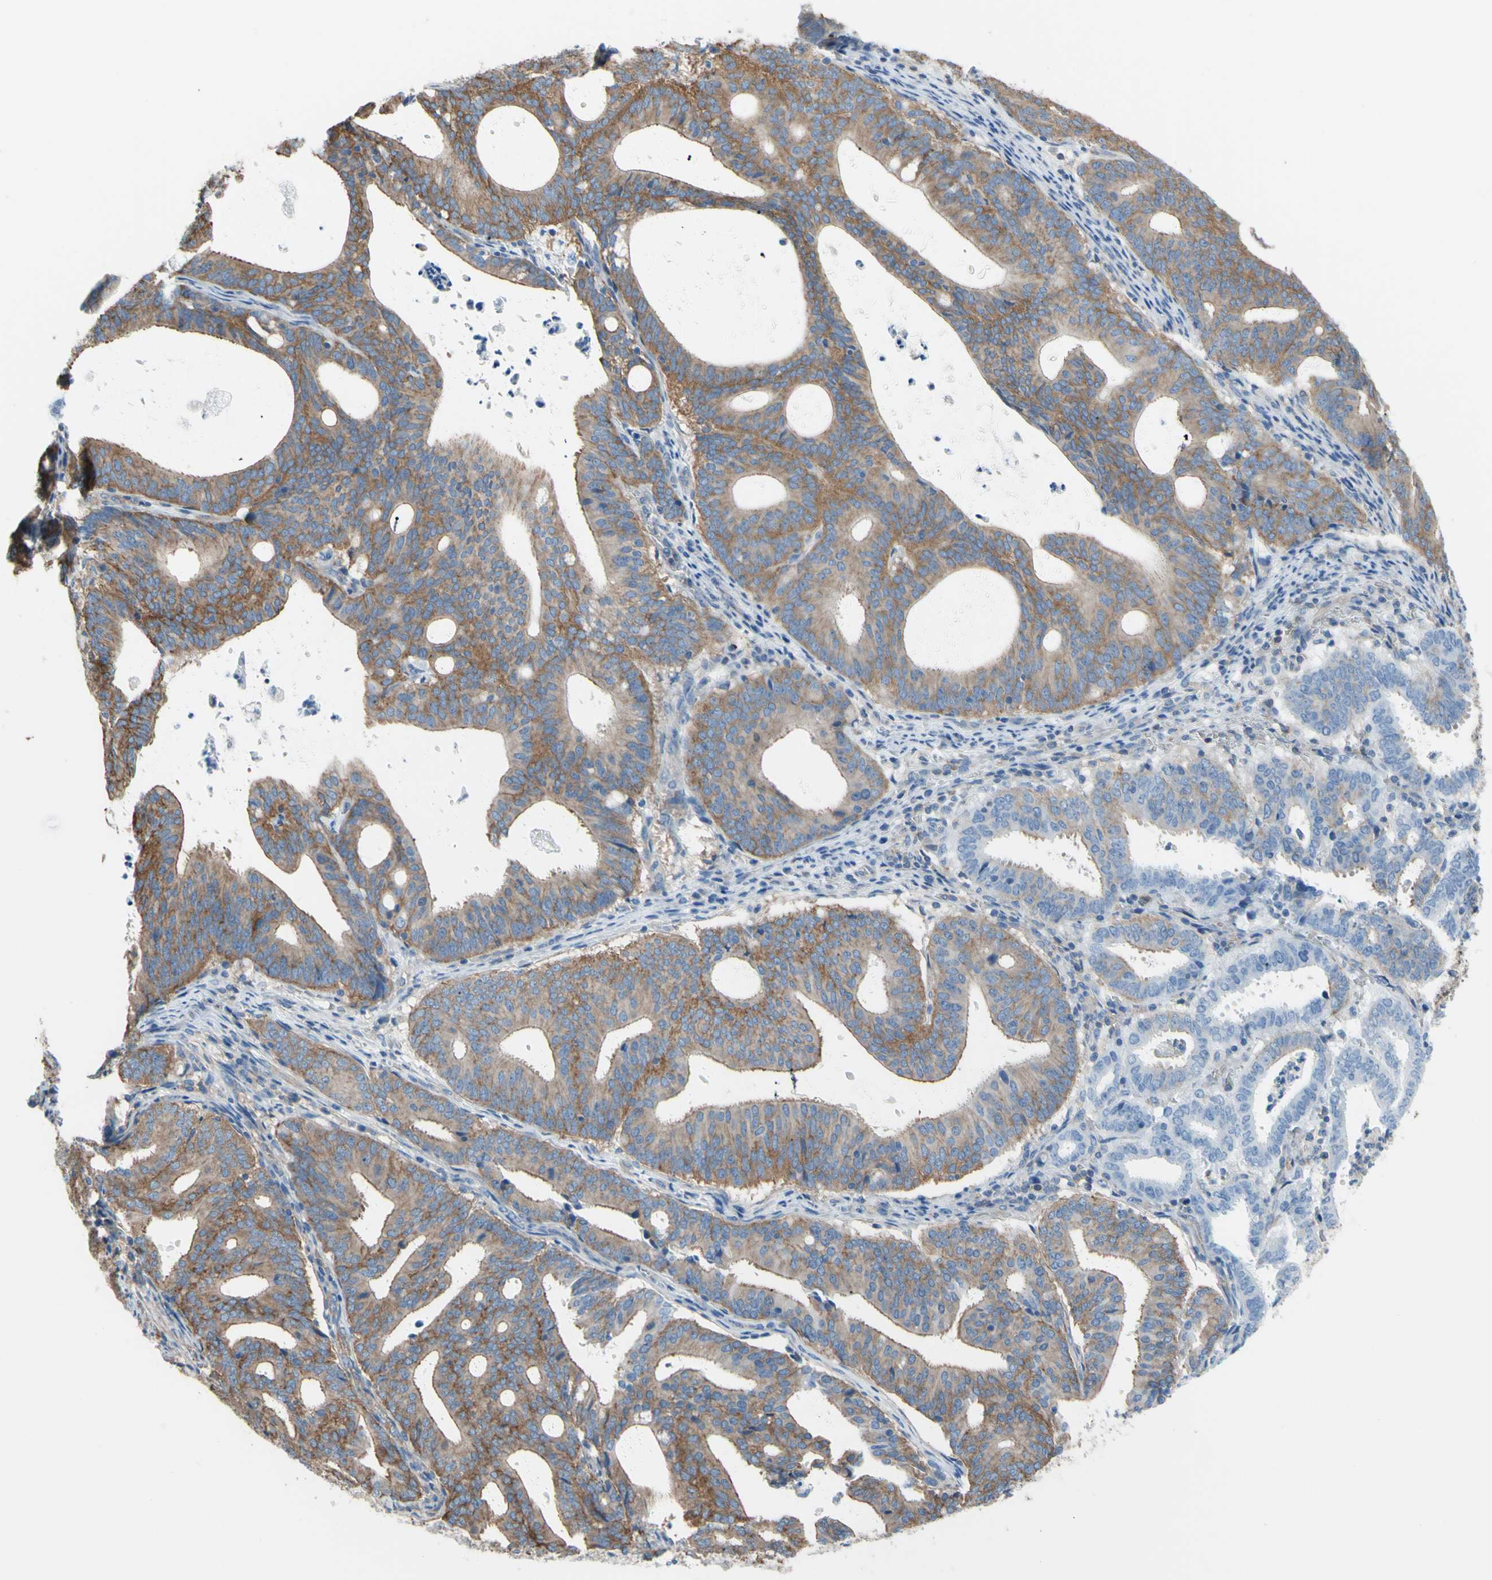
{"staining": {"intensity": "moderate", "quantity": ">75%", "location": "cytoplasmic/membranous"}, "tissue": "endometrial cancer", "cell_type": "Tumor cells", "image_type": "cancer", "snomed": [{"axis": "morphology", "description": "Adenocarcinoma, NOS"}, {"axis": "topography", "description": "Uterus"}], "caption": "DAB immunohistochemical staining of endometrial adenocarcinoma displays moderate cytoplasmic/membranous protein expression in about >75% of tumor cells.", "gene": "ADD1", "patient": {"sex": "female", "age": 83}}